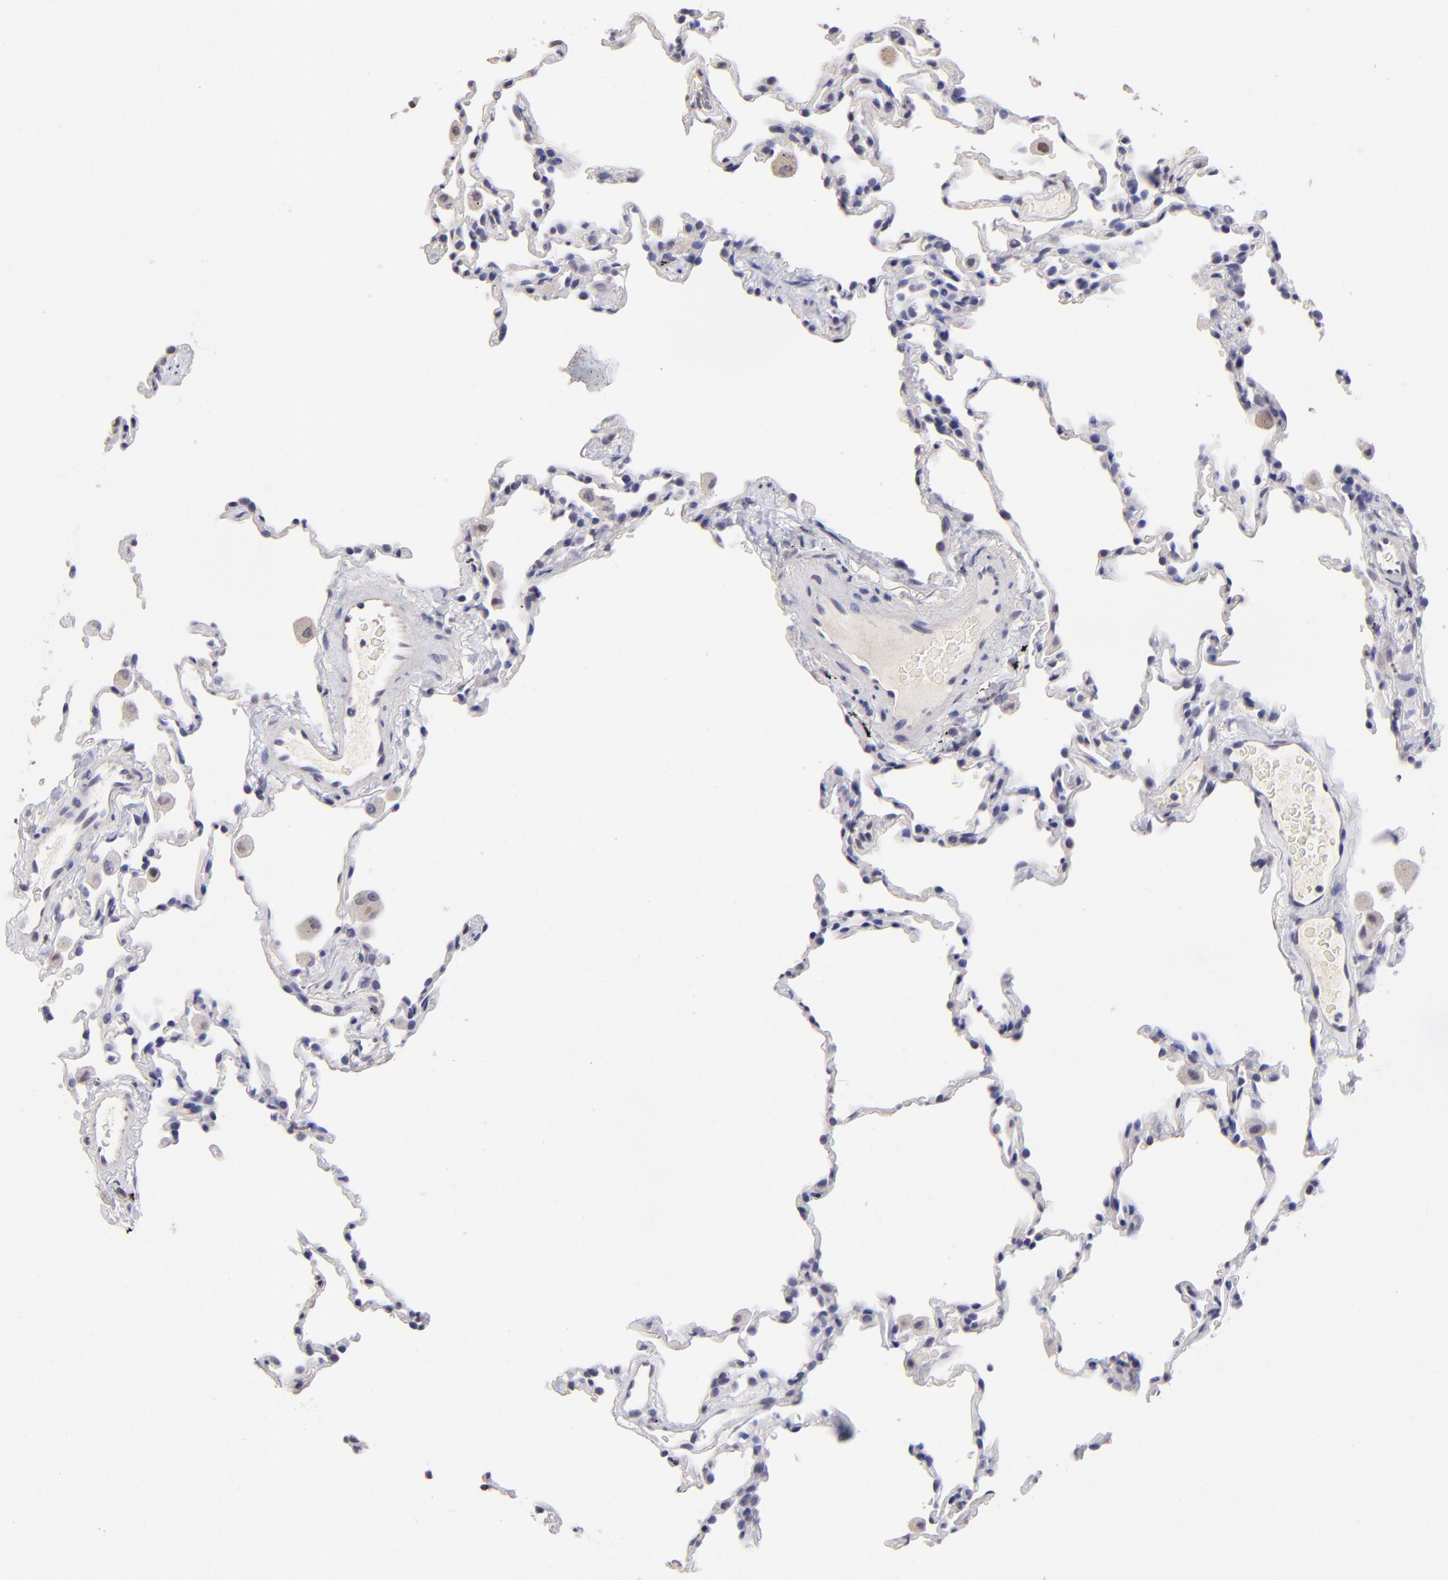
{"staining": {"intensity": "negative", "quantity": "none", "location": "none"}, "tissue": "lung", "cell_type": "Alveolar cells", "image_type": "normal", "snomed": [{"axis": "morphology", "description": "Normal tissue, NOS"}, {"axis": "morphology", "description": "Soft tissue tumor metastatic"}, {"axis": "topography", "description": "Lung"}], "caption": "IHC image of unremarkable lung: lung stained with DAB reveals no significant protein expression in alveolar cells. The staining is performed using DAB brown chromogen with nuclei counter-stained in using hematoxylin.", "gene": "DNMT1", "patient": {"sex": "male", "age": 59}}